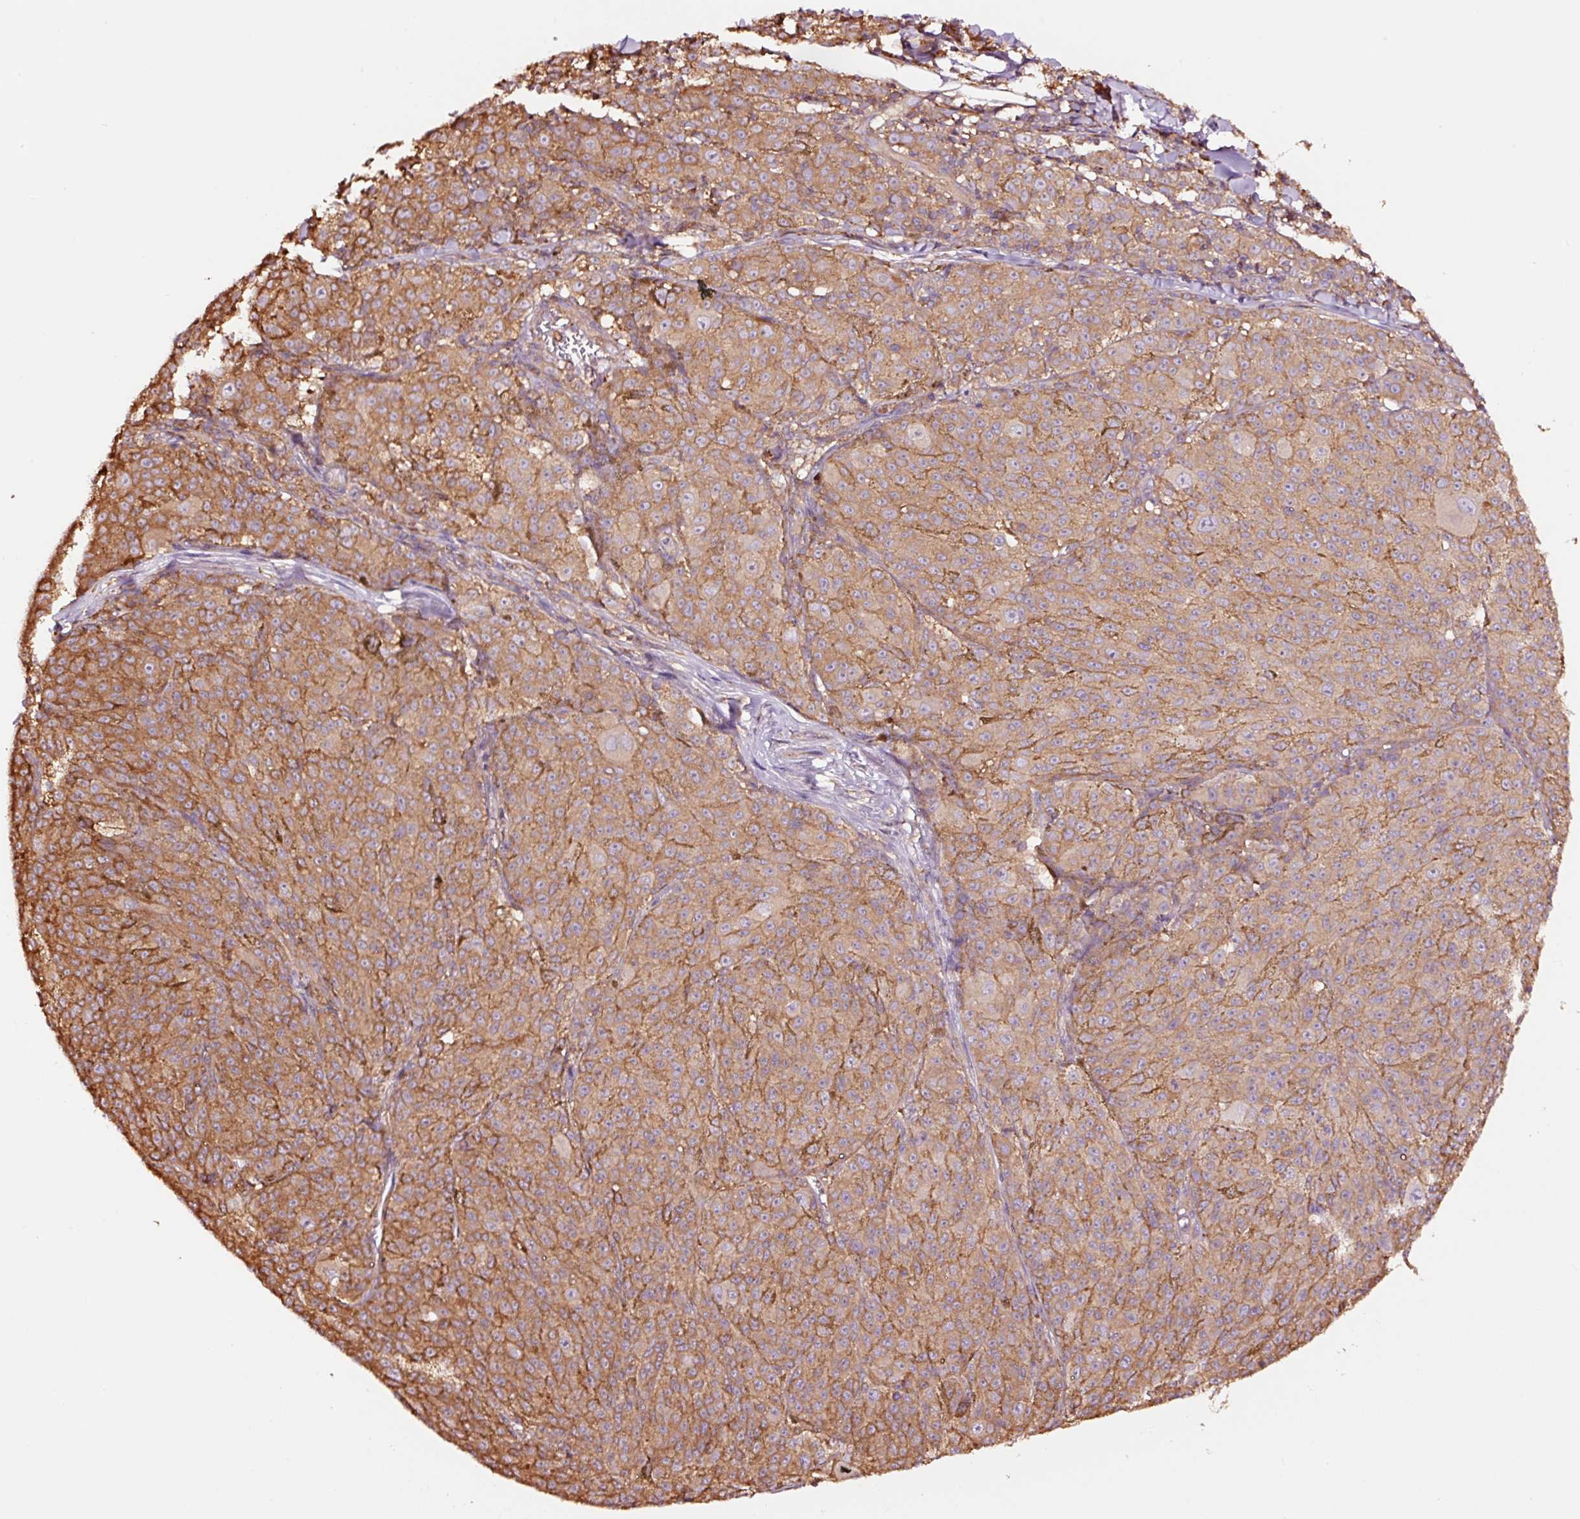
{"staining": {"intensity": "moderate", "quantity": ">75%", "location": "cytoplasmic/membranous"}, "tissue": "melanoma", "cell_type": "Tumor cells", "image_type": "cancer", "snomed": [{"axis": "morphology", "description": "Malignant melanoma, NOS"}, {"axis": "topography", "description": "Skin"}], "caption": "Melanoma tissue reveals moderate cytoplasmic/membranous positivity in approximately >75% of tumor cells, visualized by immunohistochemistry.", "gene": "METAP1", "patient": {"sex": "female", "age": 52}}